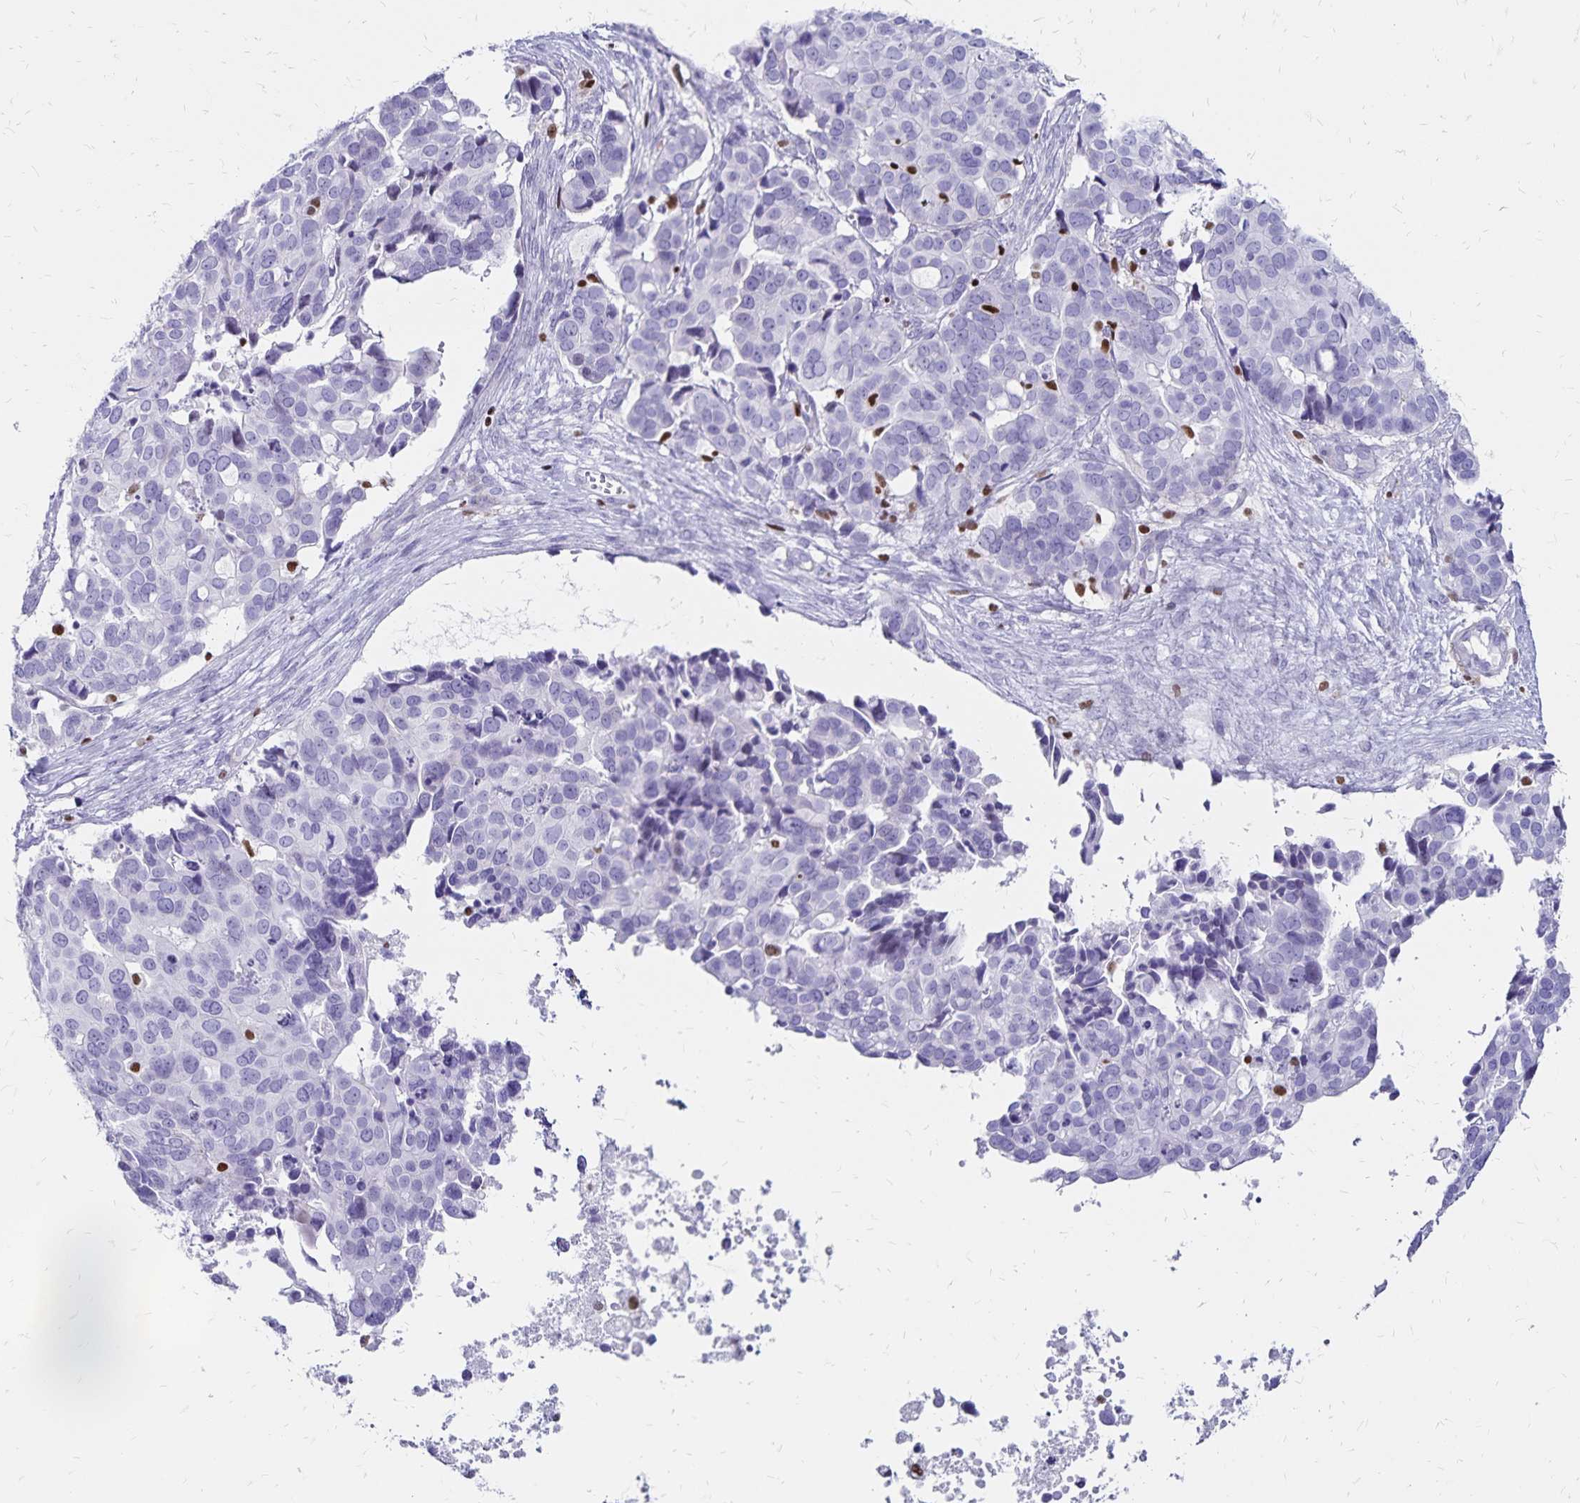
{"staining": {"intensity": "negative", "quantity": "none", "location": "none"}, "tissue": "ovarian cancer", "cell_type": "Tumor cells", "image_type": "cancer", "snomed": [{"axis": "morphology", "description": "Carcinoma, endometroid"}, {"axis": "topography", "description": "Ovary"}], "caption": "DAB (3,3'-diaminobenzidine) immunohistochemical staining of ovarian endometroid carcinoma demonstrates no significant staining in tumor cells.", "gene": "IKZF1", "patient": {"sex": "female", "age": 78}}